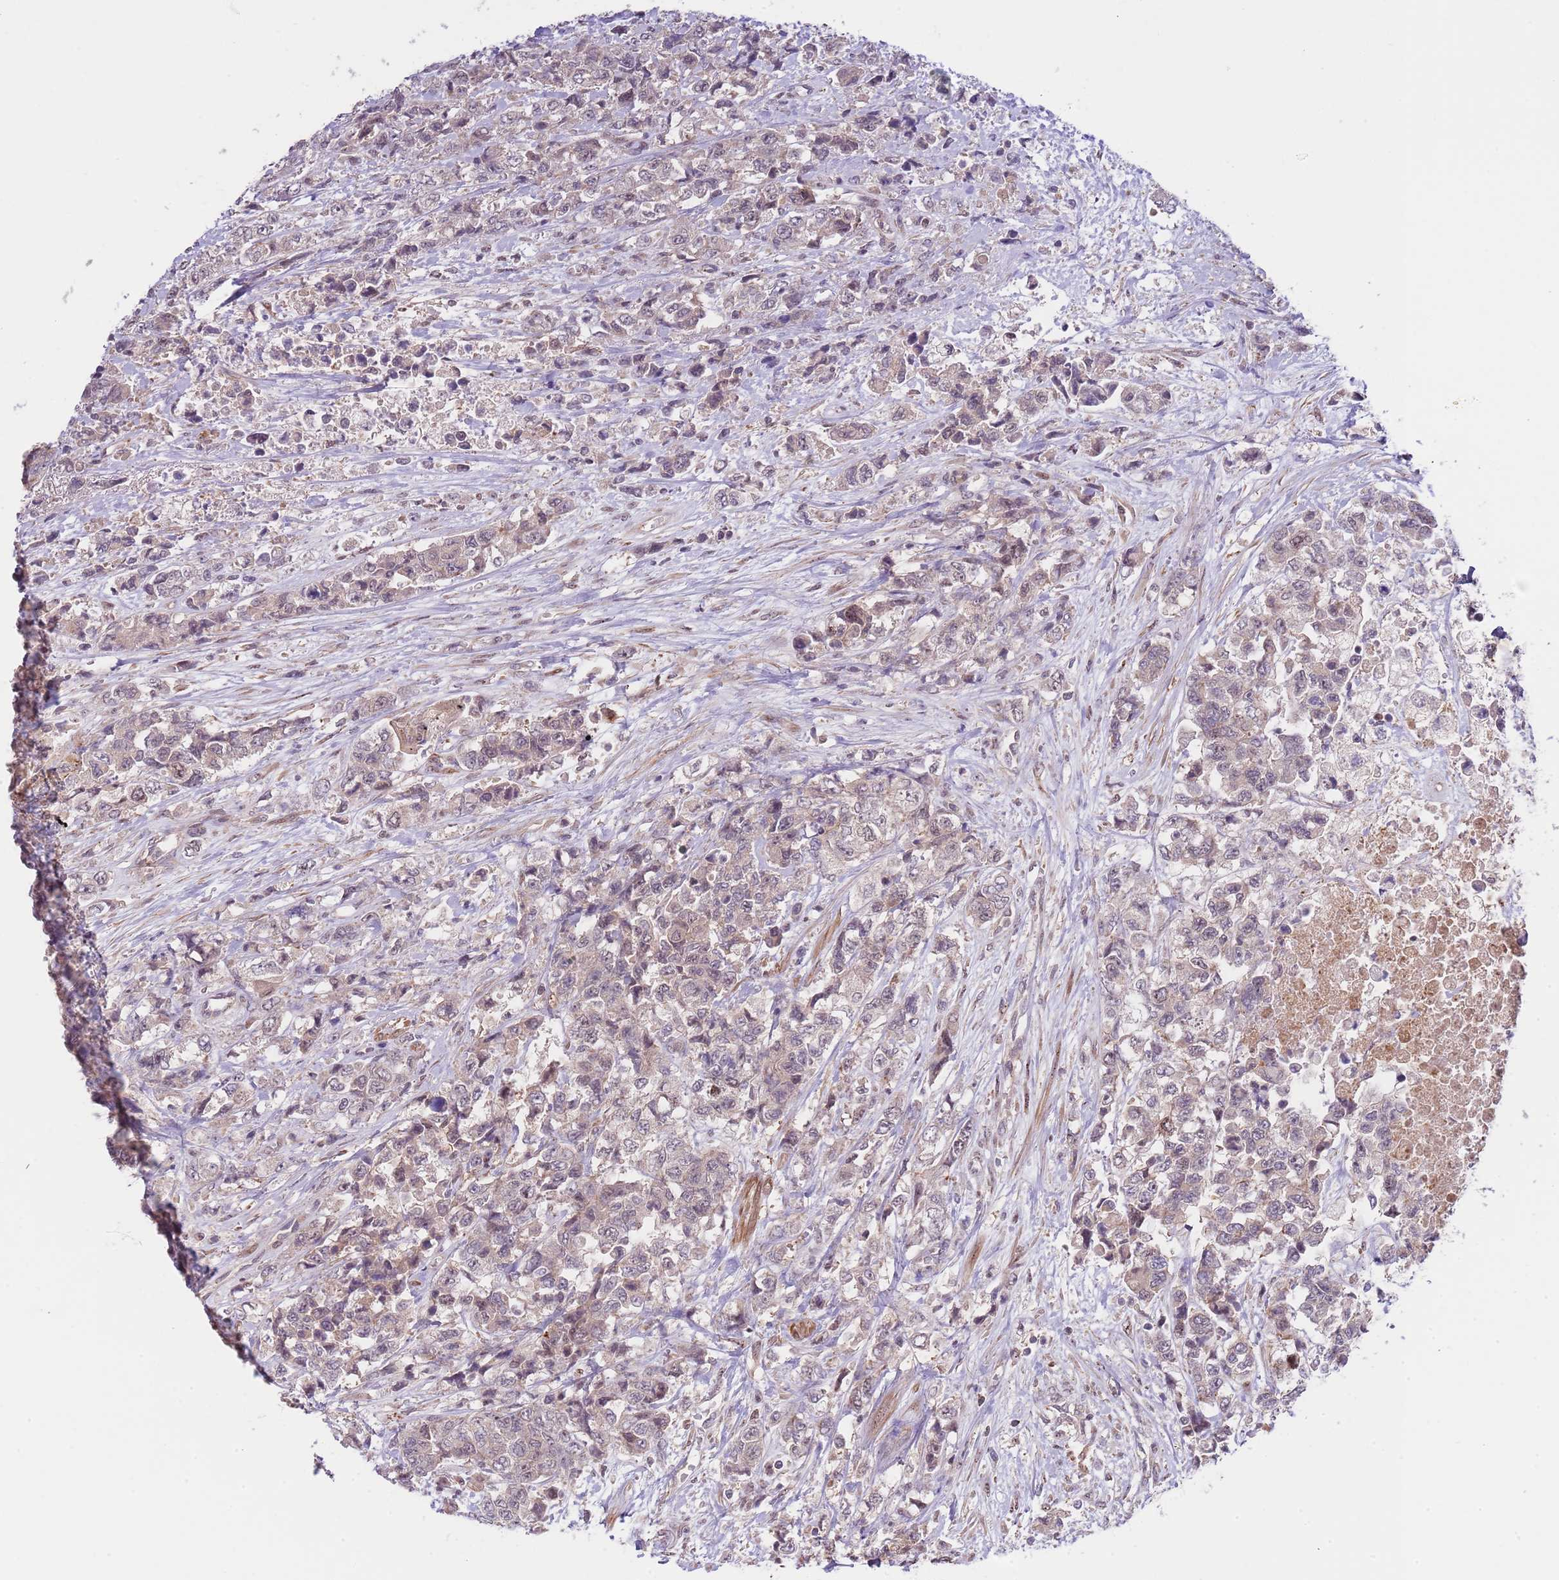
{"staining": {"intensity": "weak", "quantity": "<25%", "location": "nuclear"}, "tissue": "urothelial cancer", "cell_type": "Tumor cells", "image_type": "cancer", "snomed": [{"axis": "morphology", "description": "Urothelial carcinoma, High grade"}, {"axis": "topography", "description": "Urinary bladder"}], "caption": "This is a image of IHC staining of high-grade urothelial carcinoma, which shows no positivity in tumor cells.", "gene": "PRR16", "patient": {"sex": "female", "age": 78}}